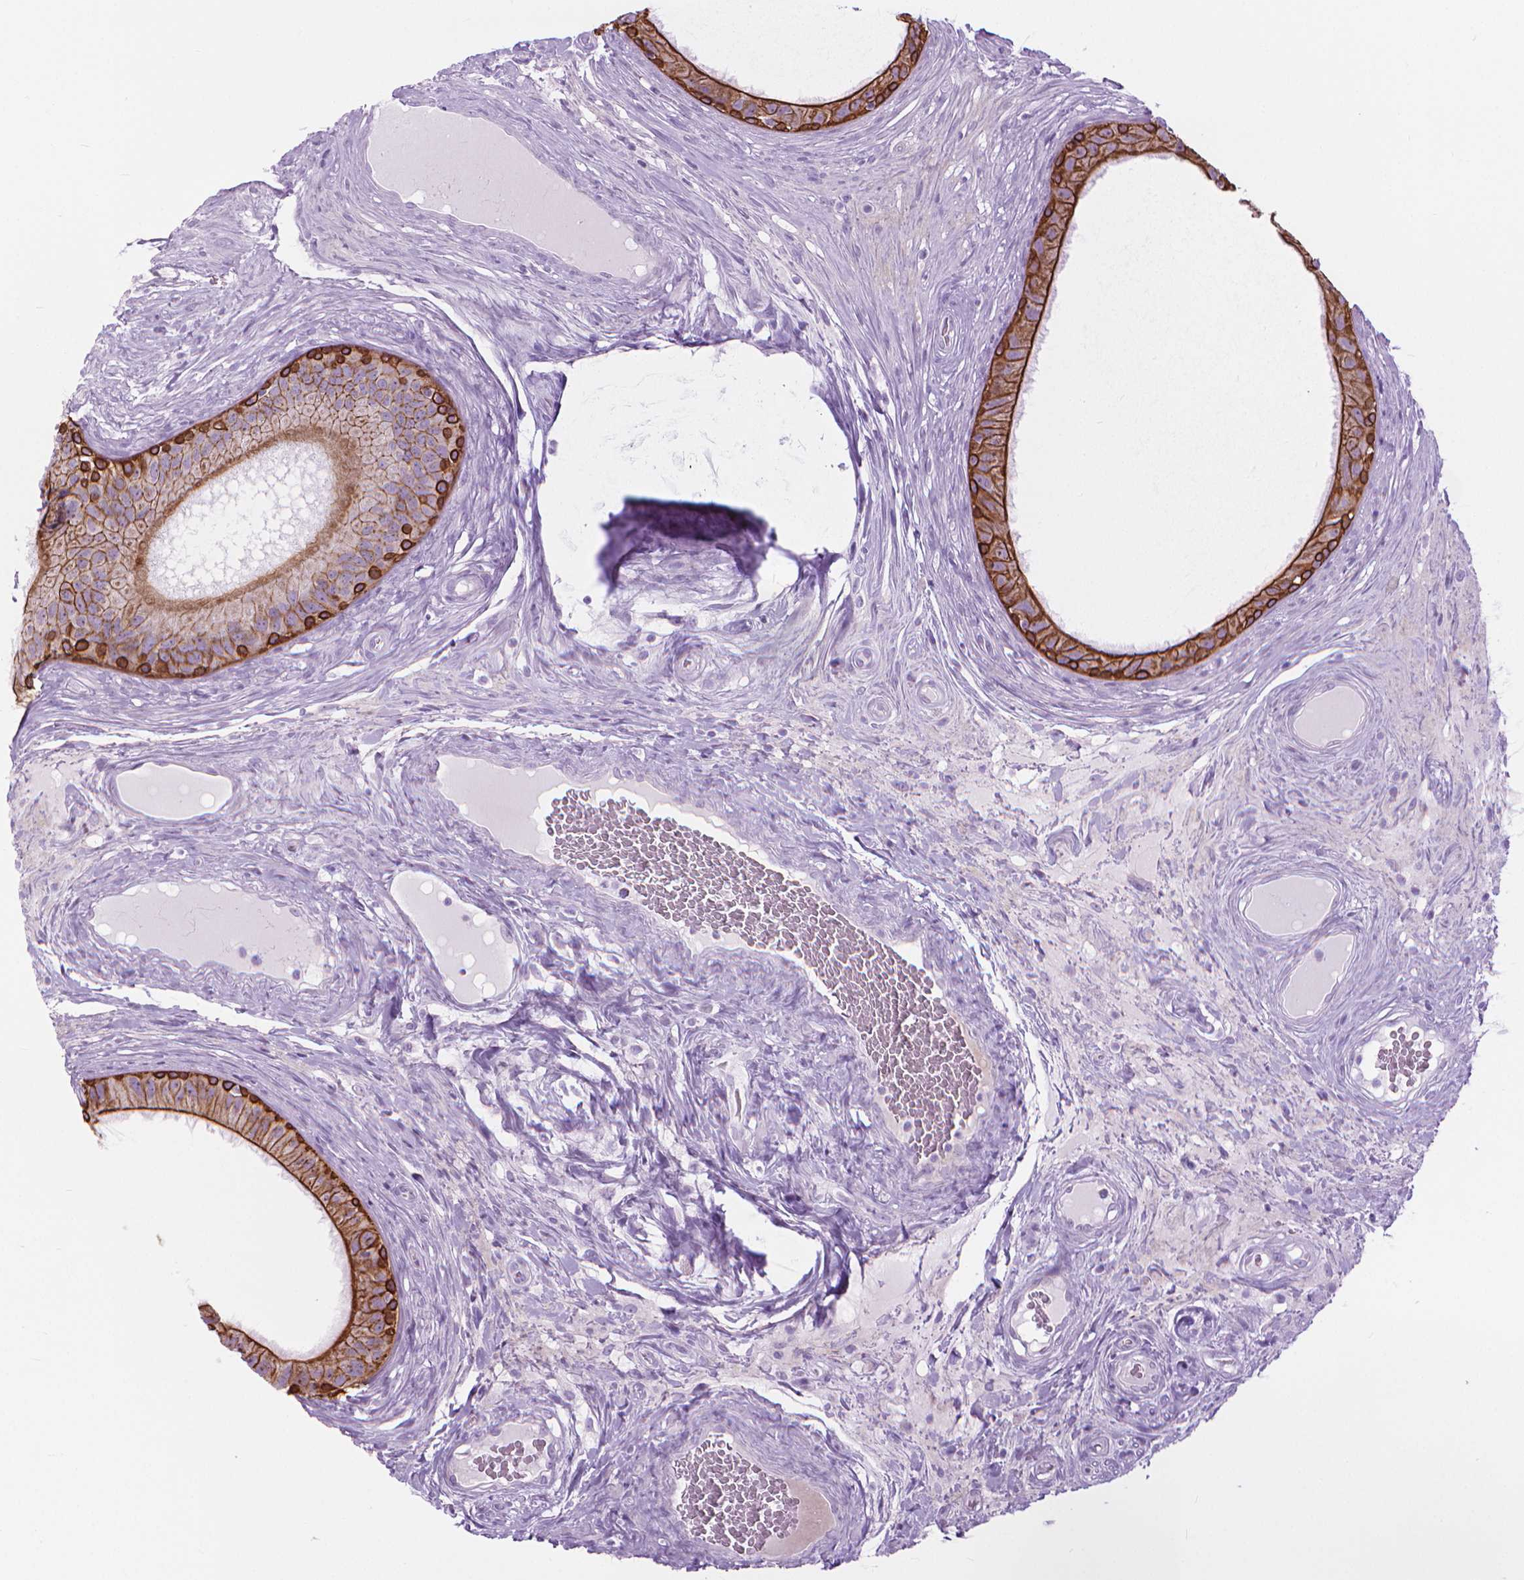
{"staining": {"intensity": "strong", "quantity": "<25%", "location": "cytoplasmic/membranous"}, "tissue": "epididymis", "cell_type": "Glandular cells", "image_type": "normal", "snomed": [{"axis": "morphology", "description": "Normal tissue, NOS"}, {"axis": "topography", "description": "Epididymis"}], "caption": "Immunohistochemistry micrograph of unremarkable human epididymis stained for a protein (brown), which shows medium levels of strong cytoplasmic/membranous staining in approximately <25% of glandular cells.", "gene": "HTR2B", "patient": {"sex": "male", "age": 59}}